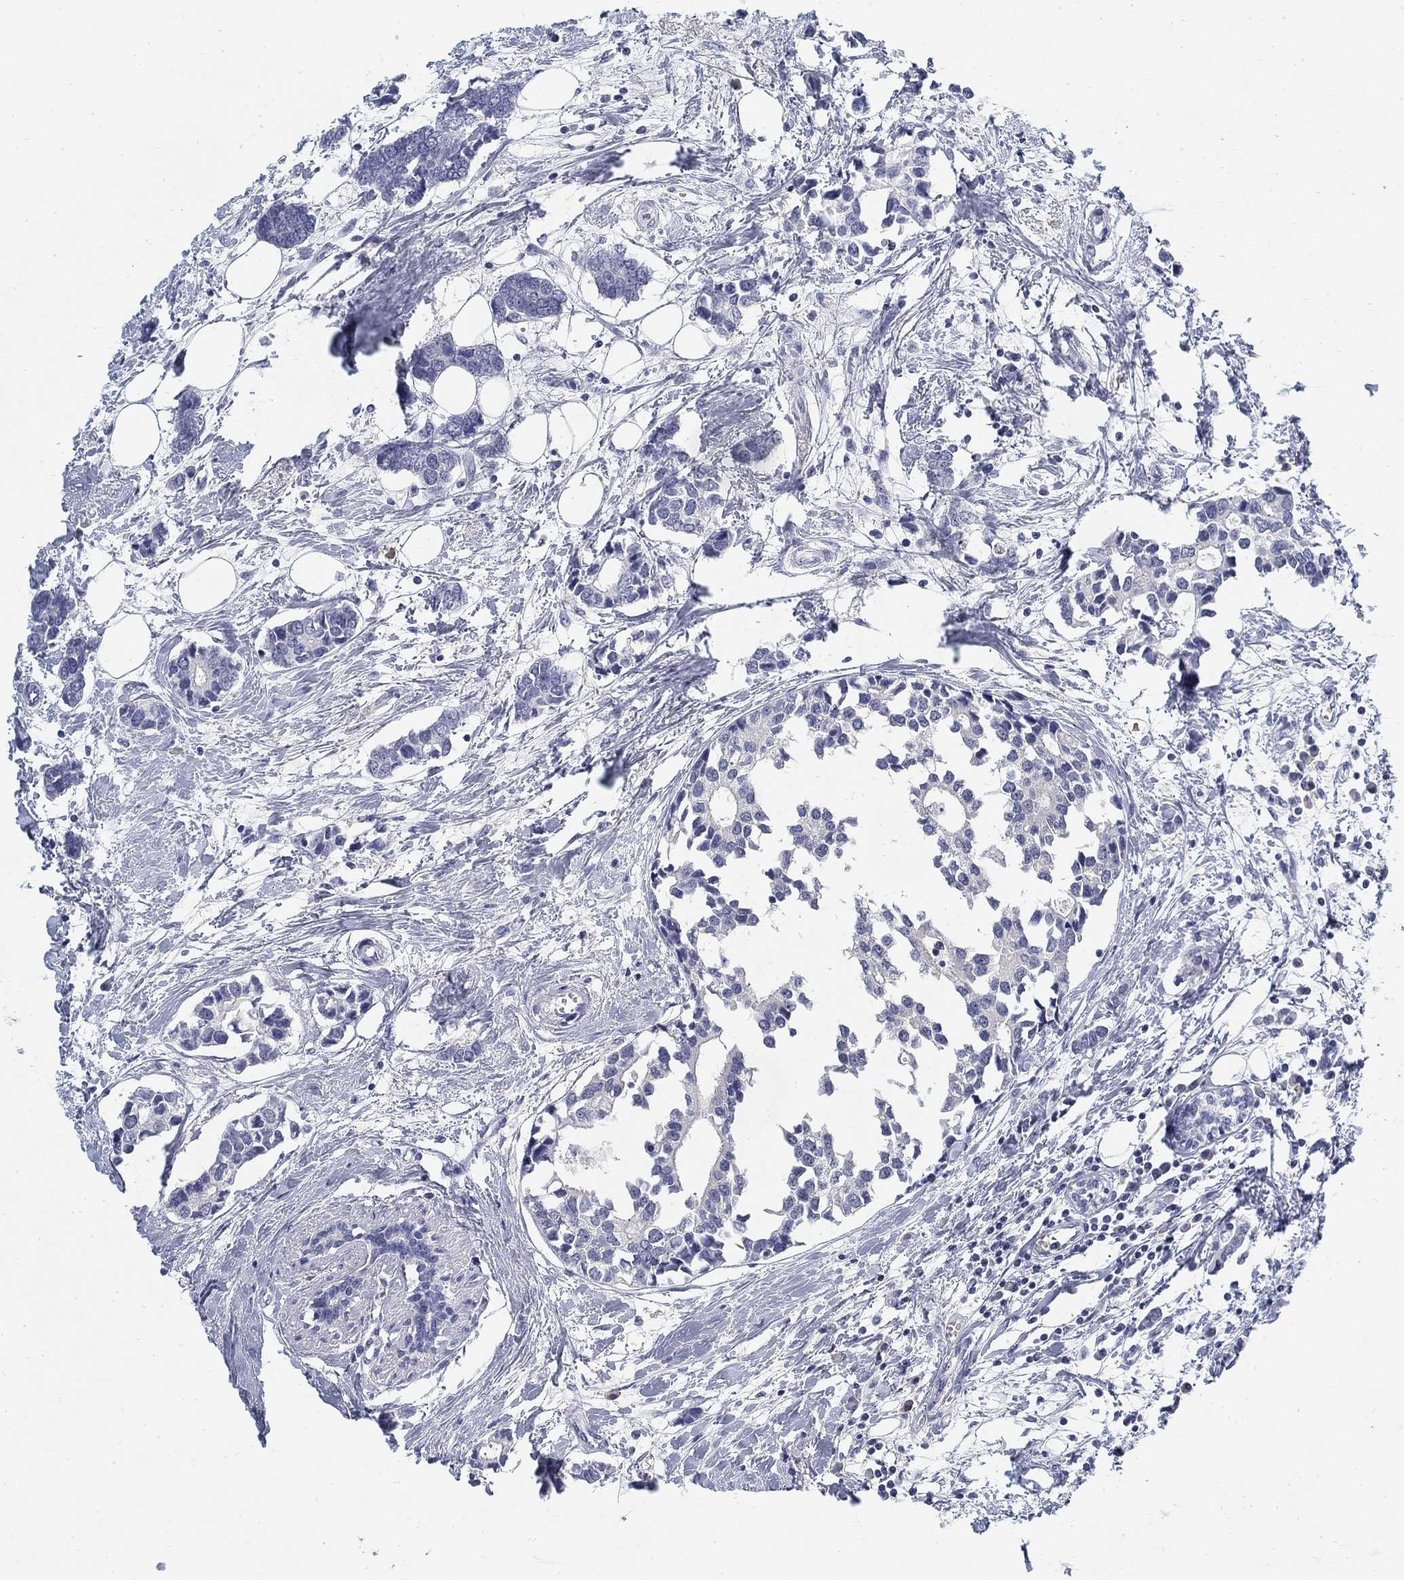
{"staining": {"intensity": "negative", "quantity": "none", "location": "none"}, "tissue": "breast cancer", "cell_type": "Tumor cells", "image_type": "cancer", "snomed": [{"axis": "morphology", "description": "Duct carcinoma"}, {"axis": "topography", "description": "Breast"}], "caption": "Tumor cells show no significant expression in breast cancer.", "gene": "SLC2A5", "patient": {"sex": "female", "age": 83}}